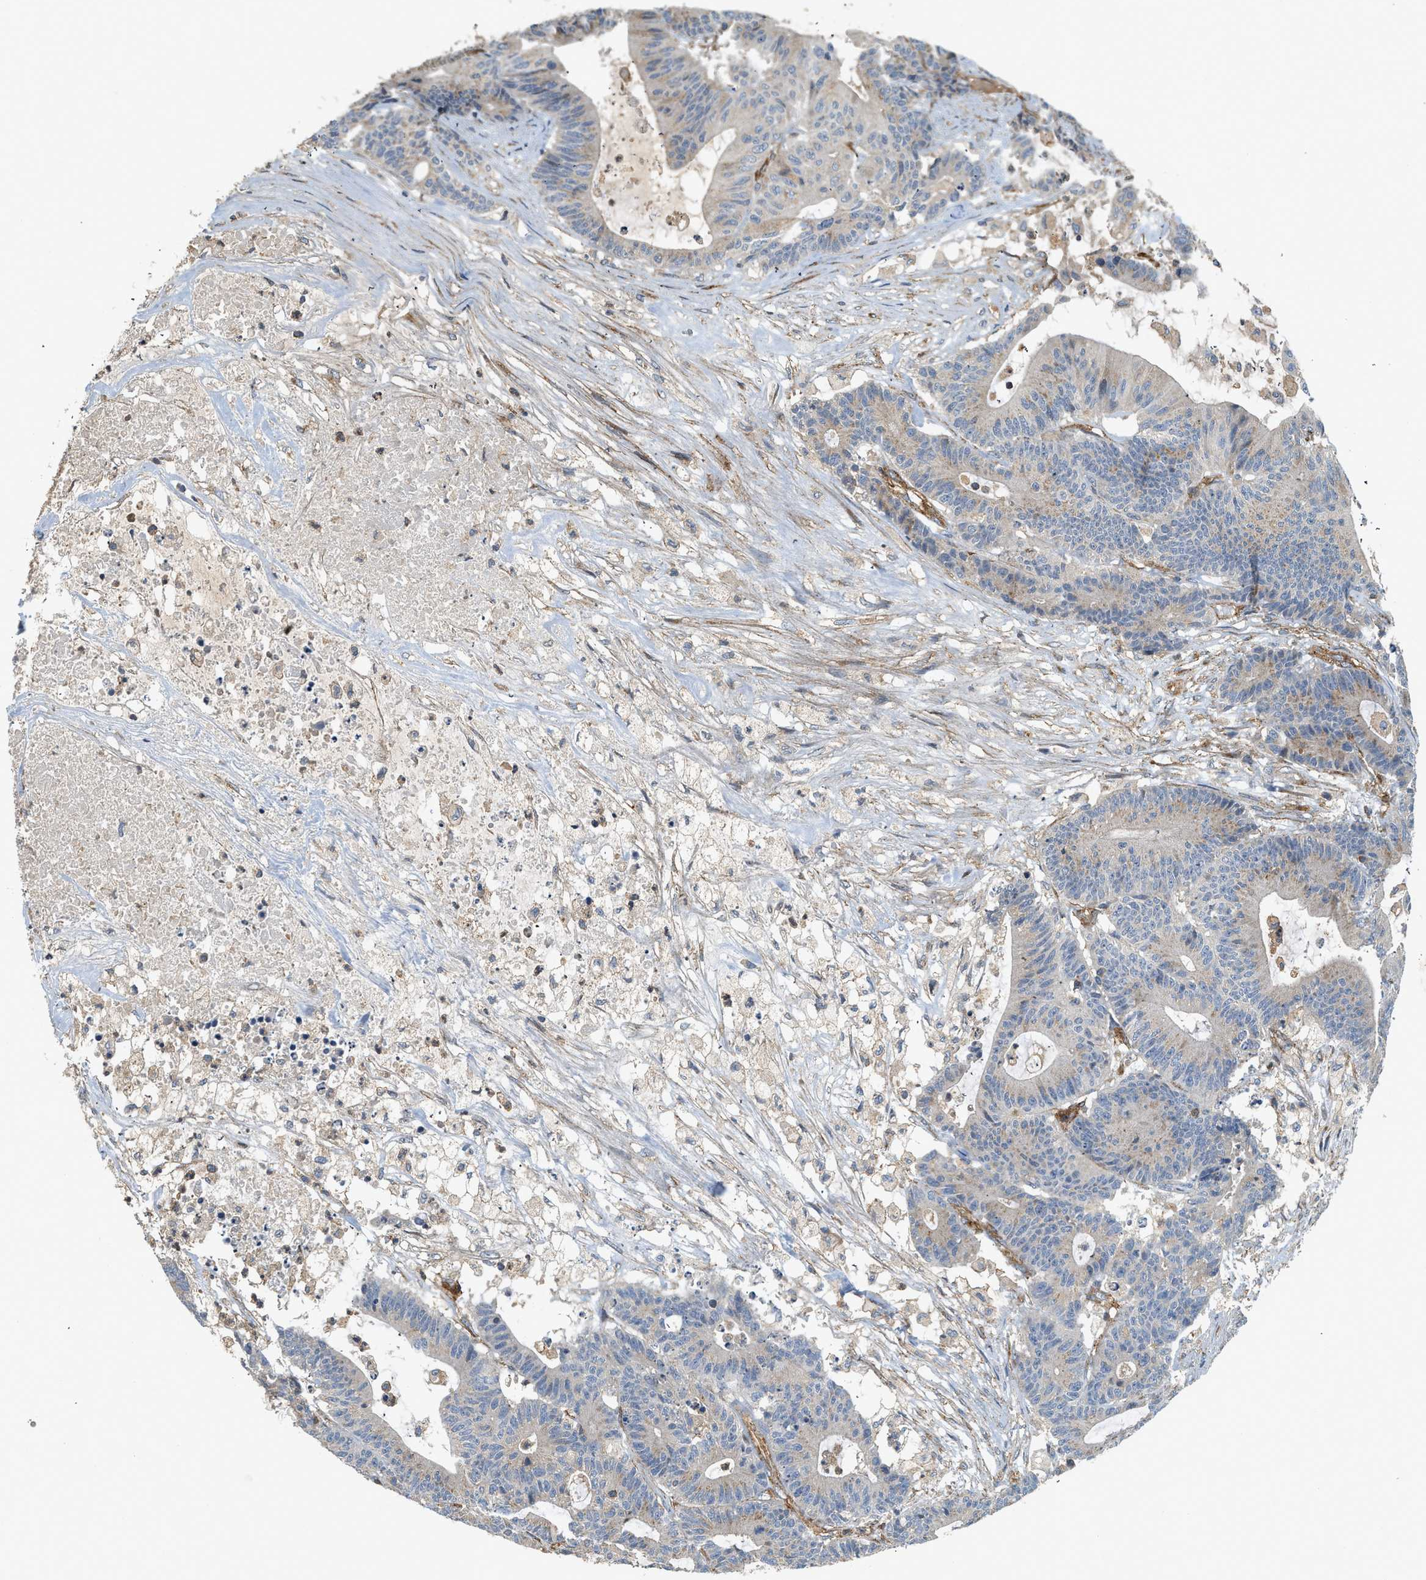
{"staining": {"intensity": "weak", "quantity": "<25%", "location": "cytoplasmic/membranous"}, "tissue": "colorectal cancer", "cell_type": "Tumor cells", "image_type": "cancer", "snomed": [{"axis": "morphology", "description": "Adenocarcinoma, NOS"}, {"axis": "topography", "description": "Colon"}], "caption": "Colorectal cancer stained for a protein using immunohistochemistry (IHC) displays no expression tumor cells.", "gene": "HIP1", "patient": {"sex": "female", "age": 84}}